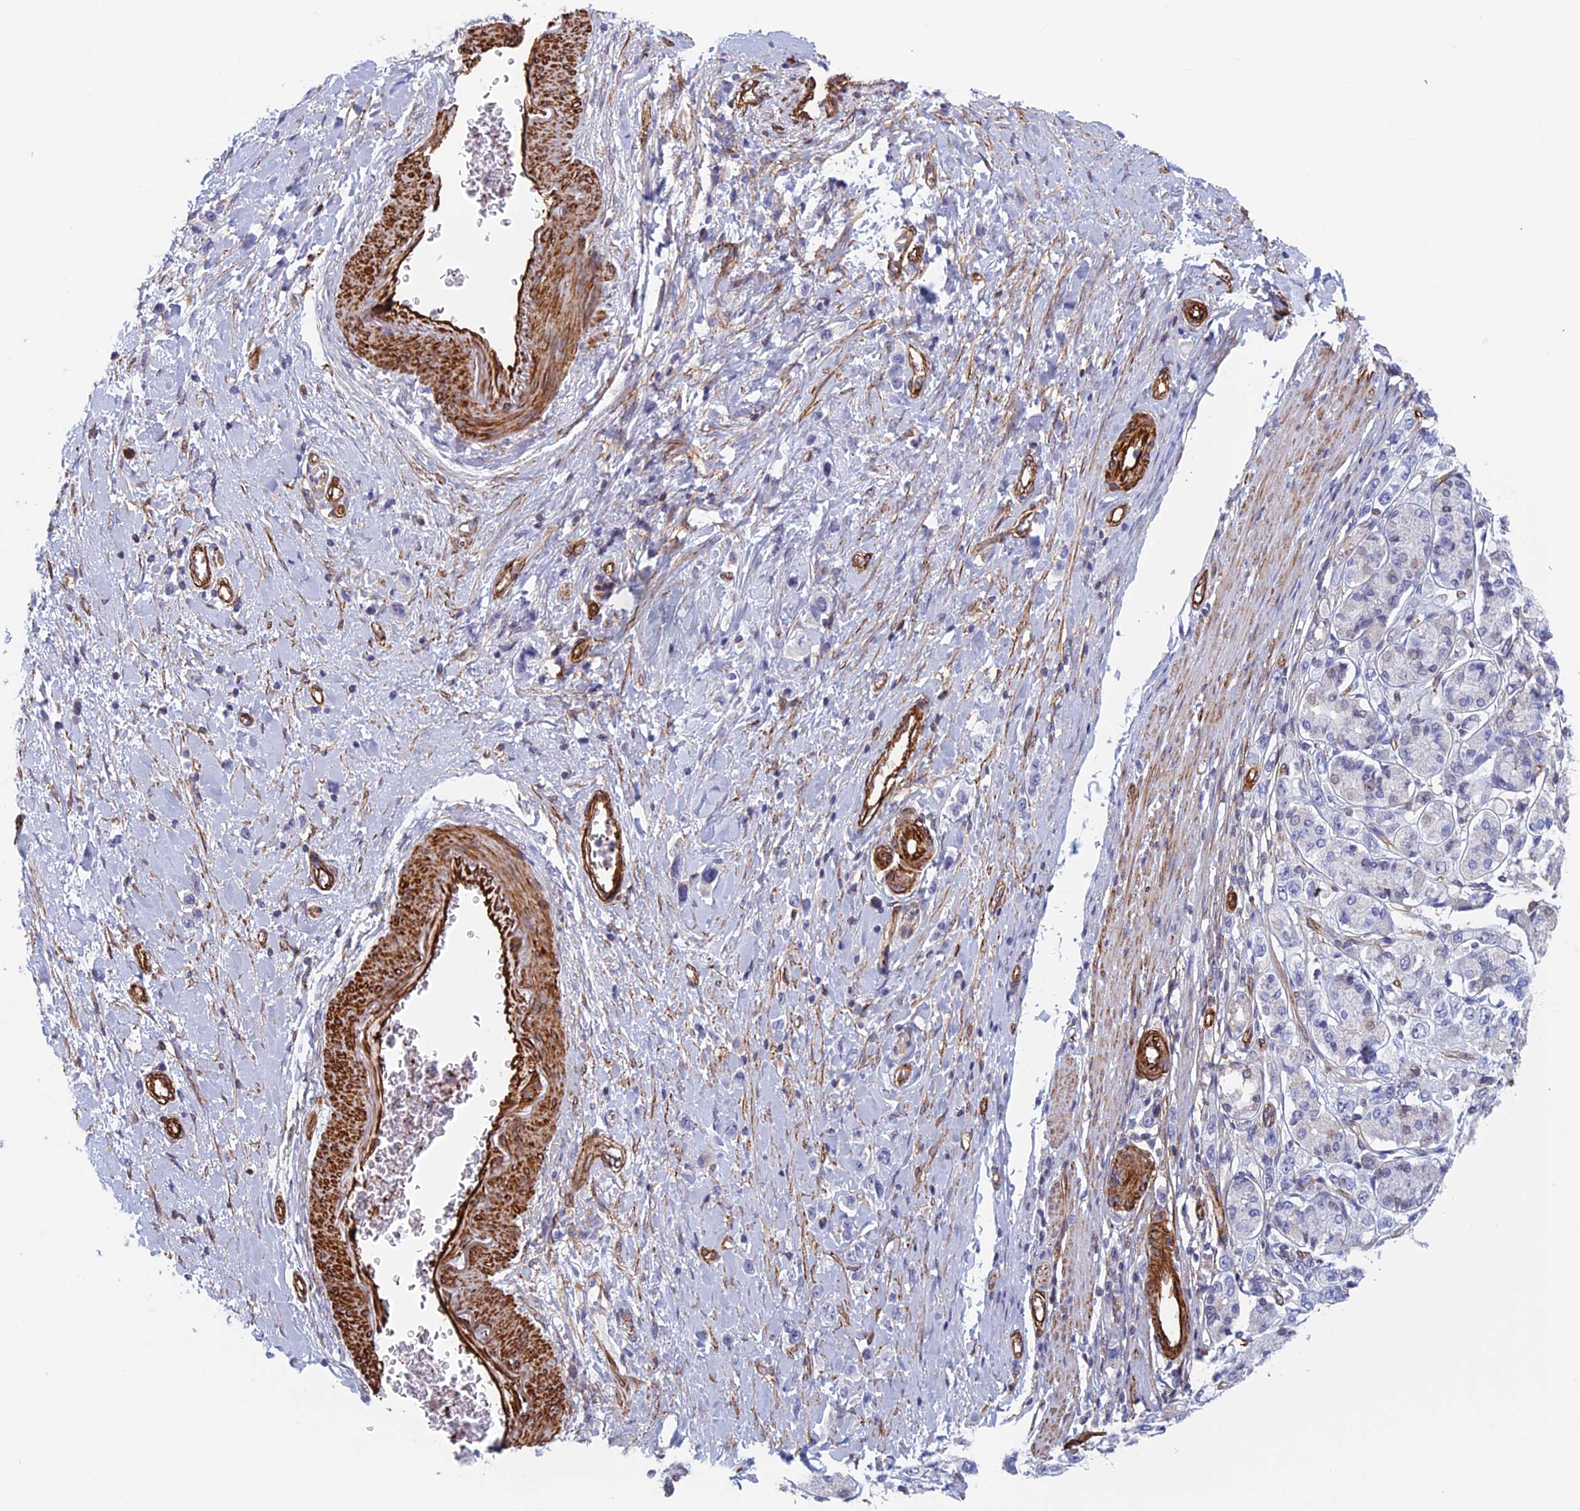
{"staining": {"intensity": "negative", "quantity": "none", "location": "none"}, "tissue": "stomach cancer", "cell_type": "Tumor cells", "image_type": "cancer", "snomed": [{"axis": "morphology", "description": "Adenocarcinoma, NOS"}, {"axis": "topography", "description": "Stomach"}], "caption": "A photomicrograph of adenocarcinoma (stomach) stained for a protein reveals no brown staining in tumor cells. The staining was performed using DAB to visualize the protein expression in brown, while the nuclei were stained in blue with hematoxylin (Magnification: 20x).", "gene": "ANGPTL2", "patient": {"sex": "female", "age": 65}}